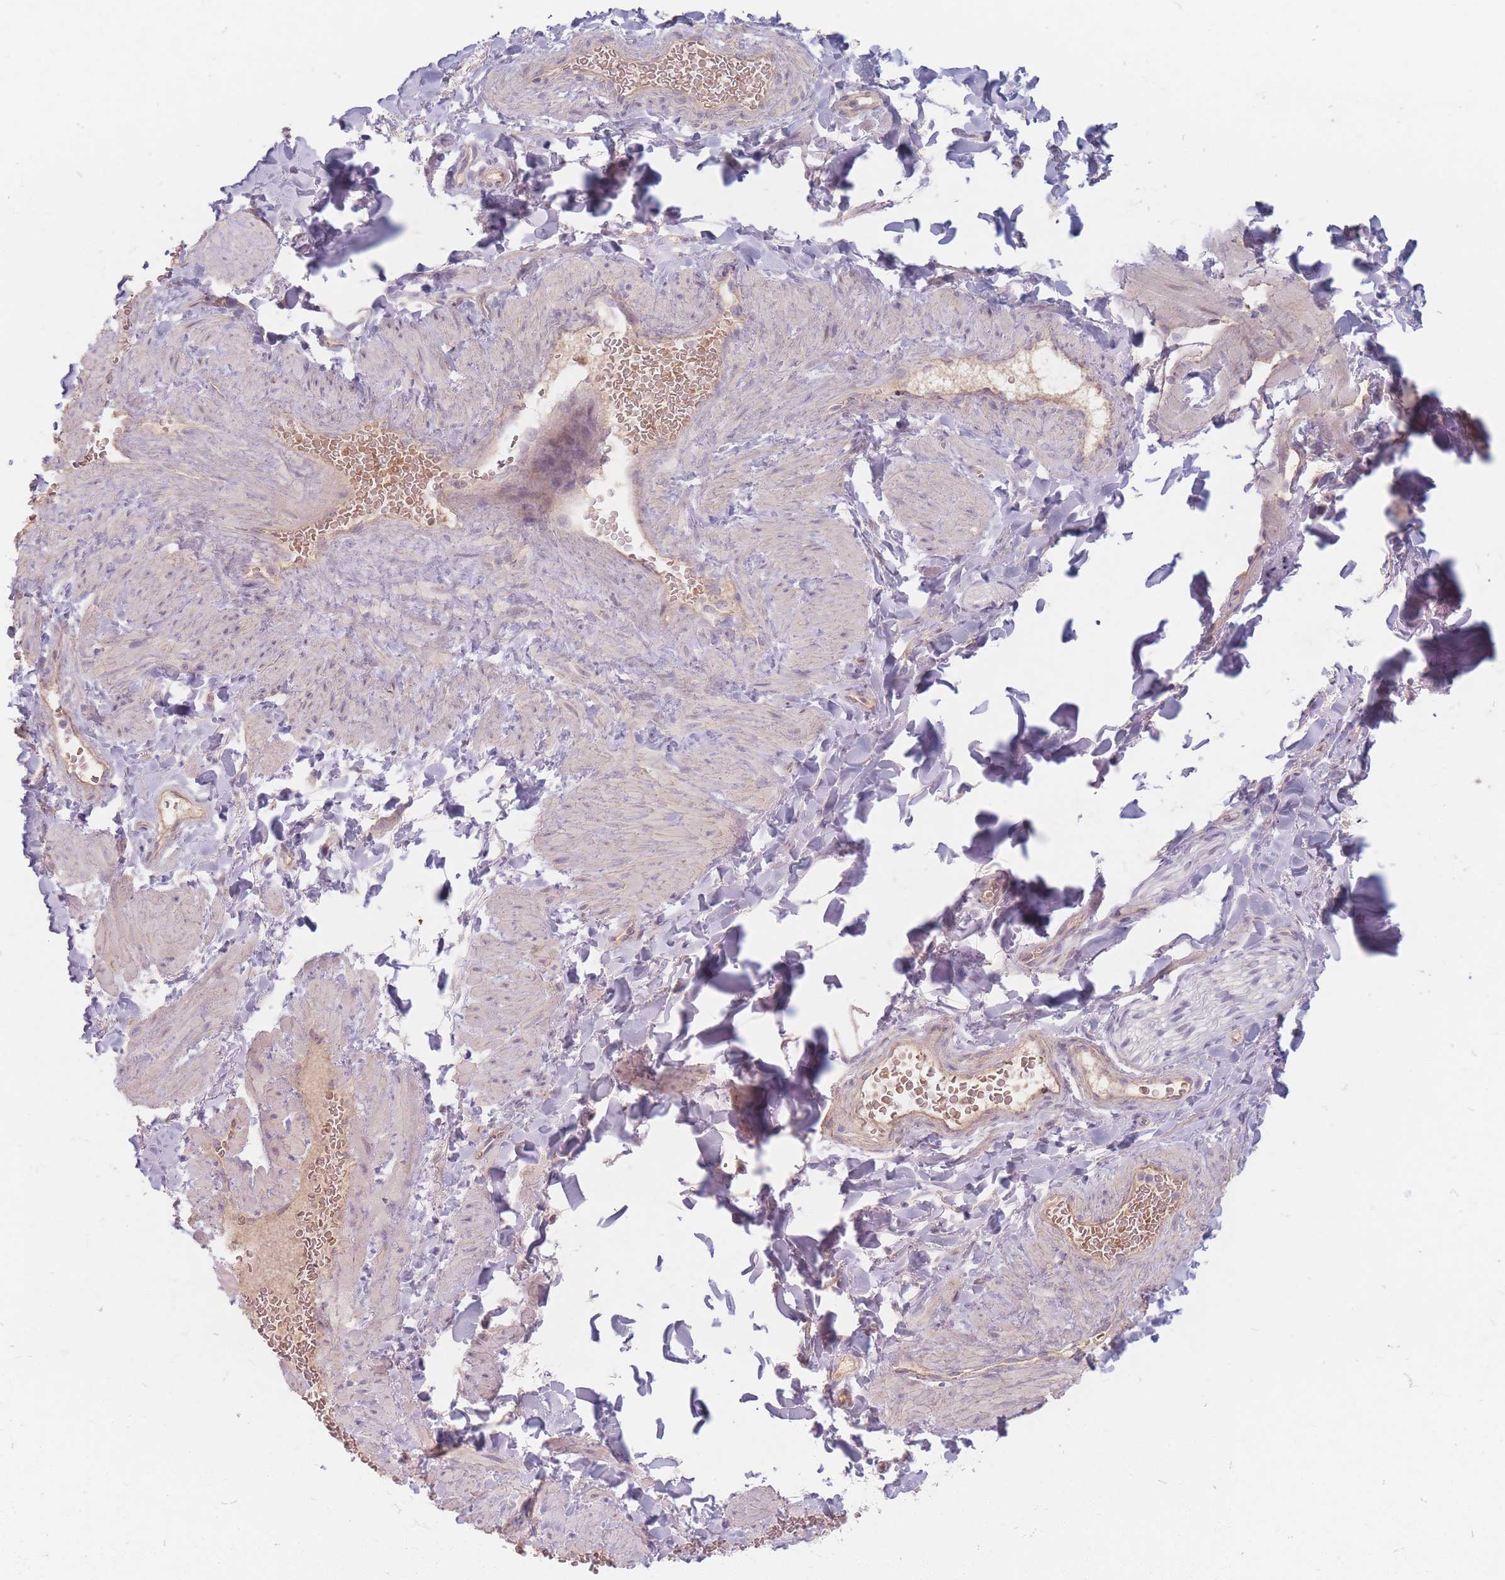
{"staining": {"intensity": "negative", "quantity": "none", "location": "none"}, "tissue": "adipose tissue", "cell_type": "Adipocytes", "image_type": "normal", "snomed": [{"axis": "morphology", "description": "Normal tissue, NOS"}, {"axis": "topography", "description": "Soft tissue"}, {"axis": "topography", "description": "Vascular tissue"}], "caption": "High power microscopy image of an IHC photomicrograph of unremarkable adipose tissue, revealing no significant staining in adipocytes.", "gene": "CHCHD7", "patient": {"sex": "male", "age": 54}}